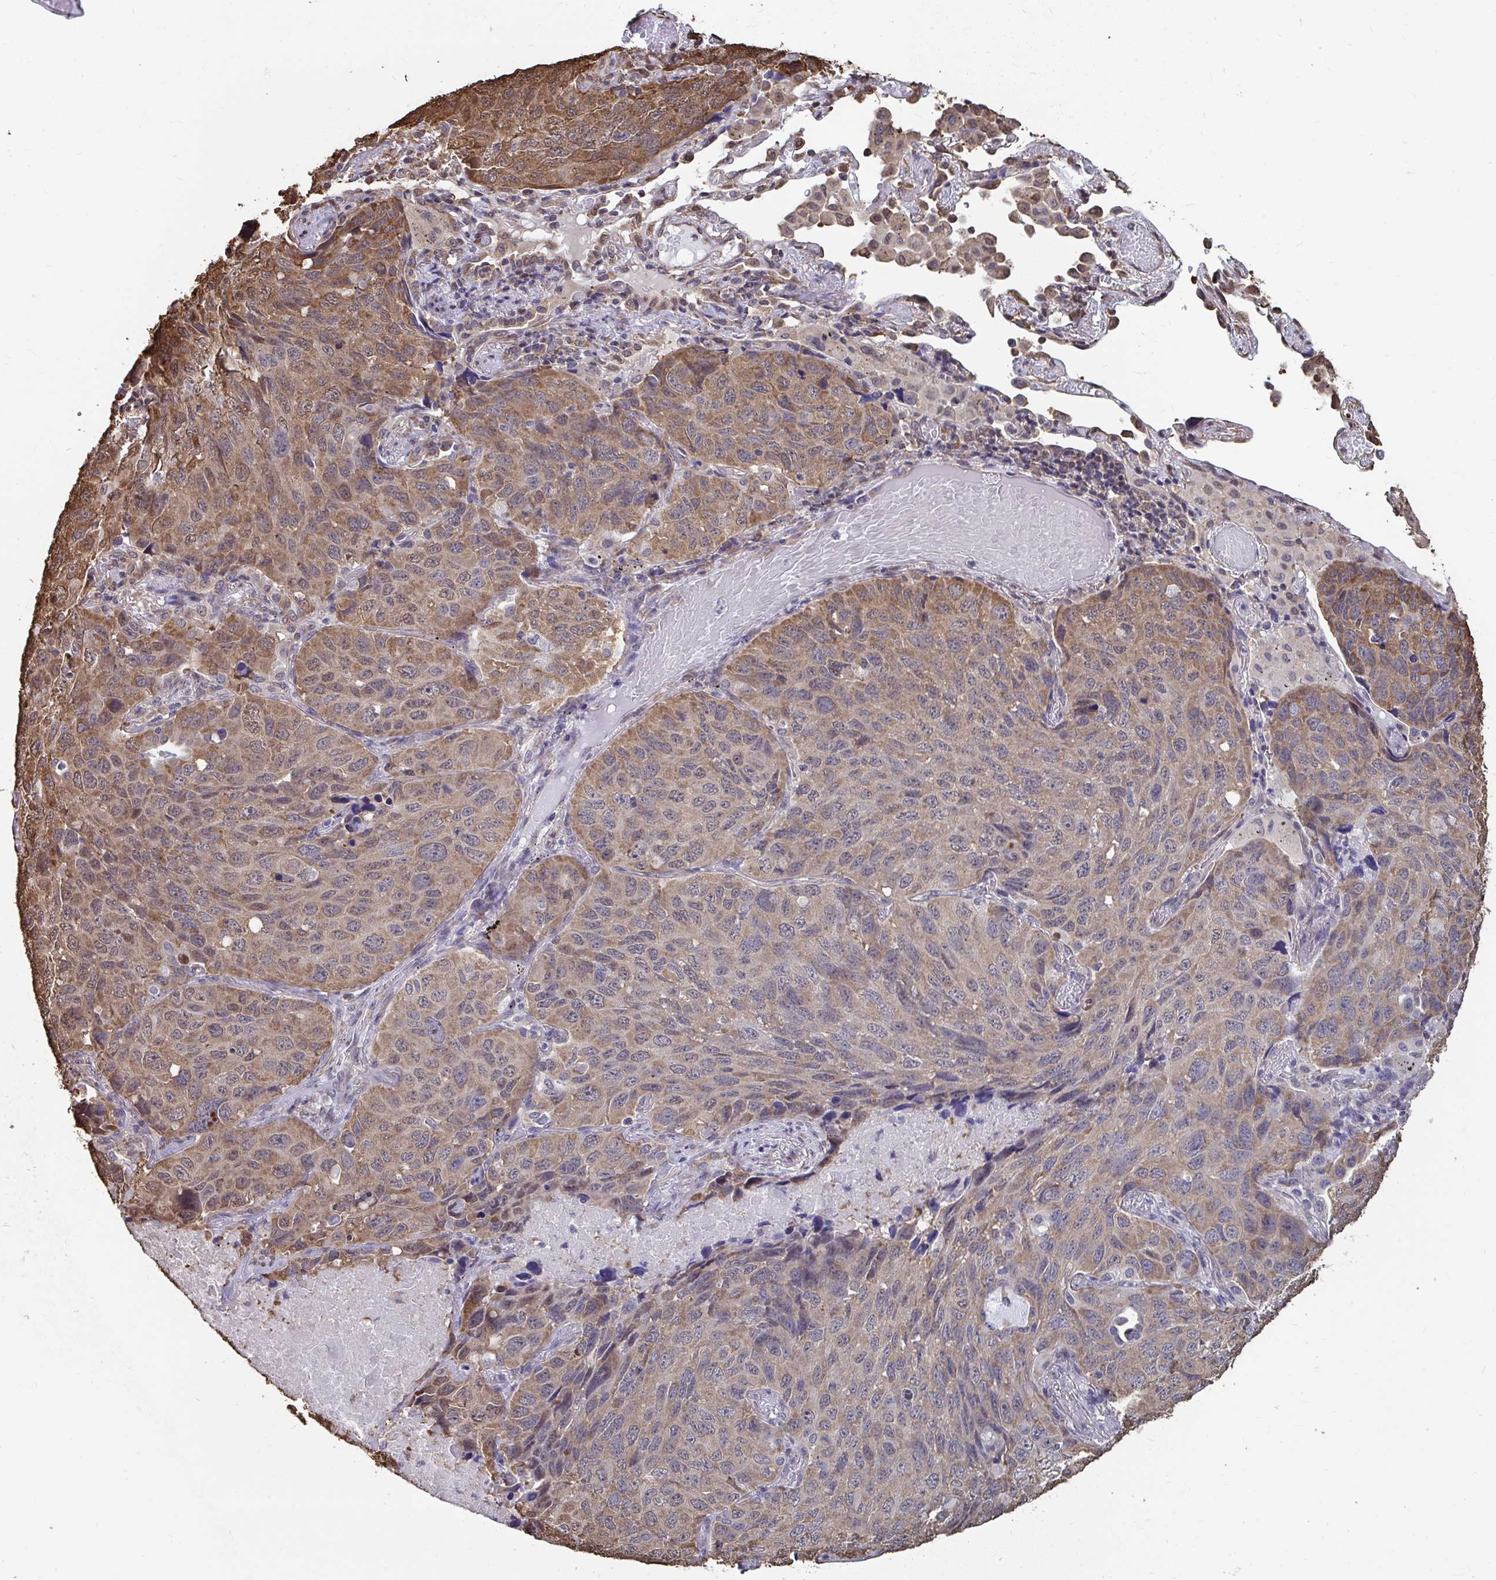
{"staining": {"intensity": "moderate", "quantity": ">75%", "location": "cytoplasmic/membranous"}, "tissue": "lung cancer", "cell_type": "Tumor cells", "image_type": "cancer", "snomed": [{"axis": "morphology", "description": "Squamous cell carcinoma, NOS"}, {"axis": "topography", "description": "Lung"}], "caption": "This is a micrograph of immunohistochemistry (IHC) staining of lung cancer (squamous cell carcinoma), which shows moderate staining in the cytoplasmic/membranous of tumor cells.", "gene": "SYNCRIP", "patient": {"sex": "male", "age": 60}}